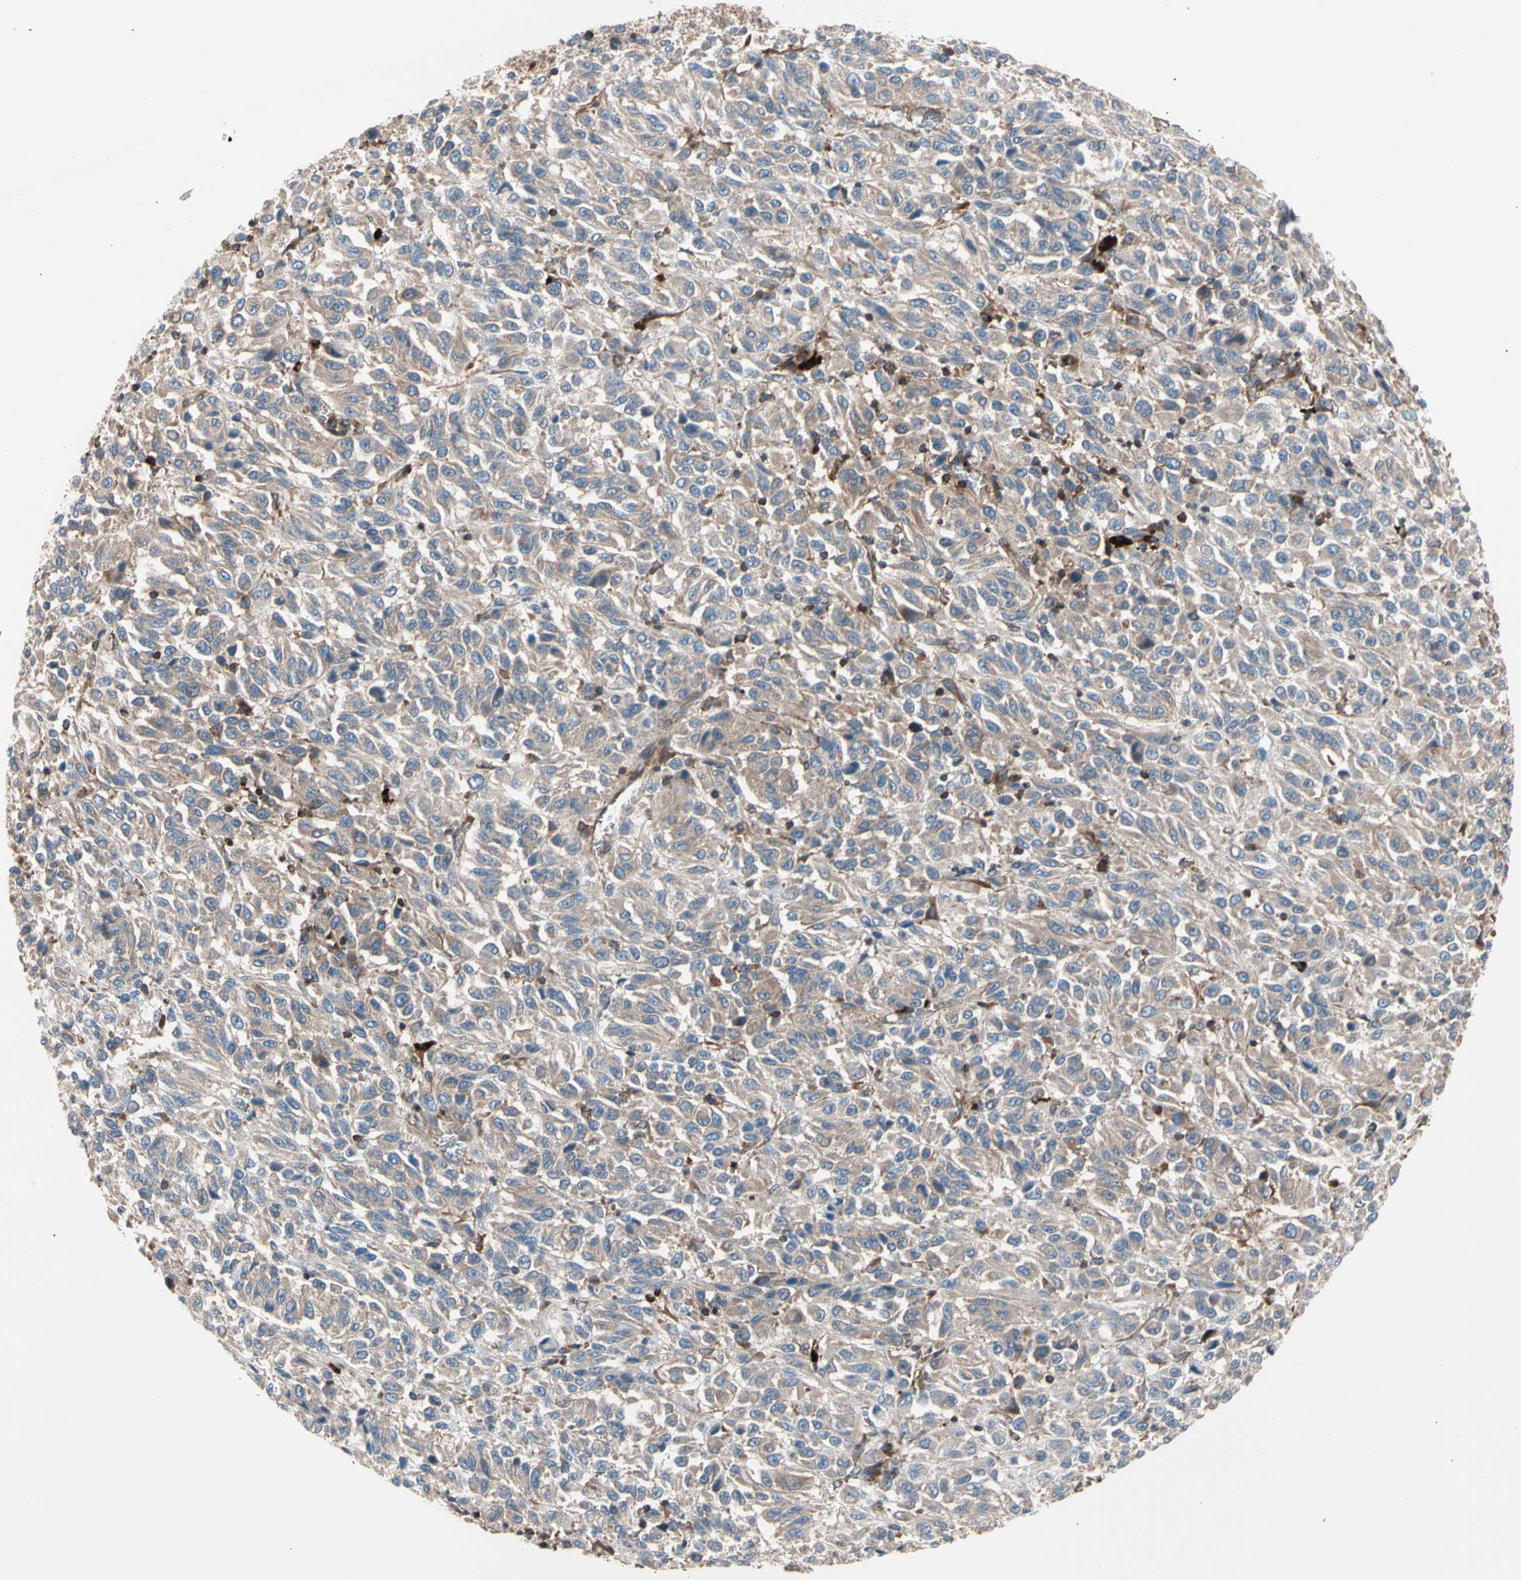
{"staining": {"intensity": "moderate", "quantity": ">75%", "location": "cytoplasmic/membranous"}, "tissue": "melanoma", "cell_type": "Tumor cells", "image_type": "cancer", "snomed": [{"axis": "morphology", "description": "Malignant melanoma, Metastatic site"}, {"axis": "topography", "description": "Lung"}], "caption": "Moderate cytoplasmic/membranous positivity for a protein is appreciated in about >75% of tumor cells of malignant melanoma (metastatic site) using immunohistochemistry.", "gene": "ROCK1", "patient": {"sex": "male", "age": 64}}